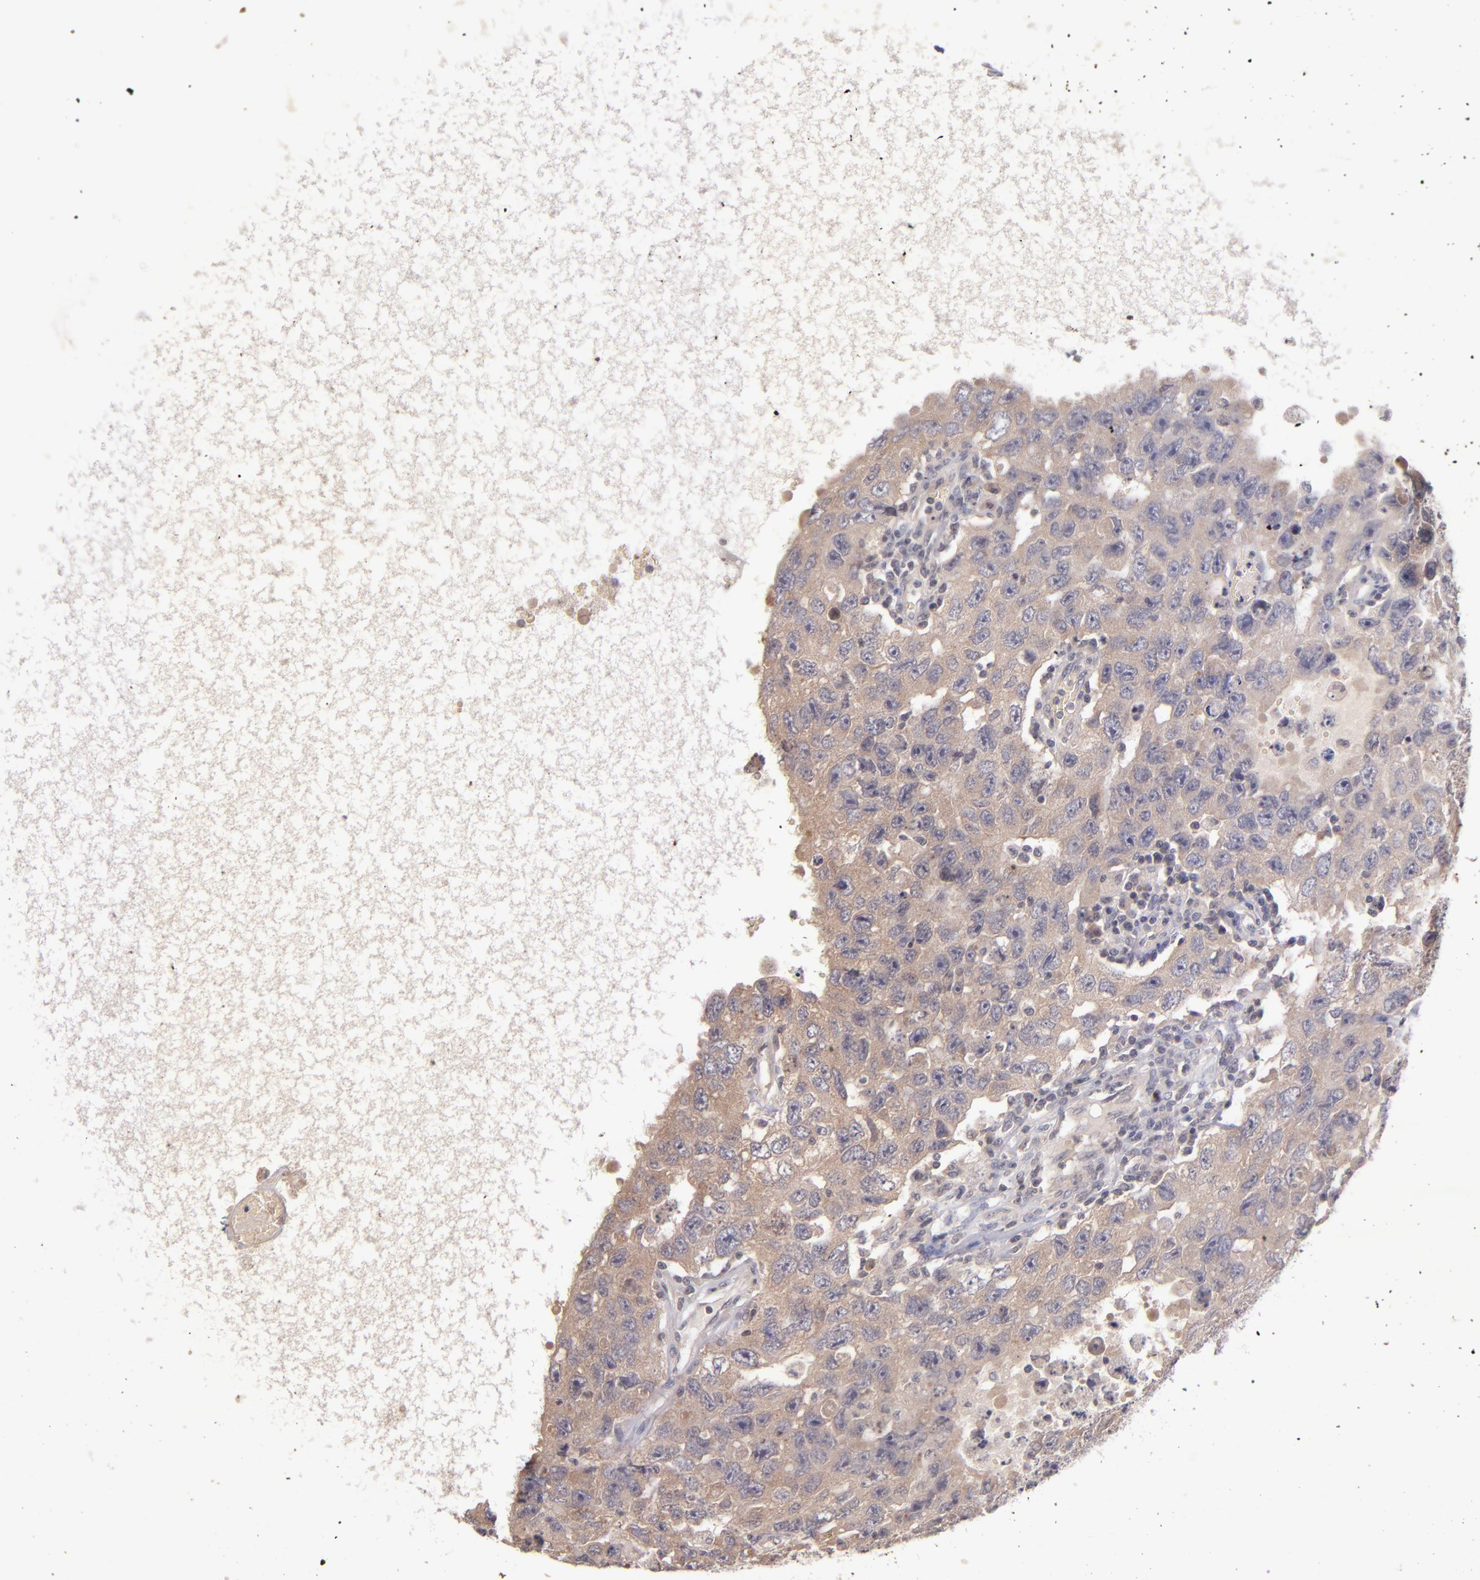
{"staining": {"intensity": "moderate", "quantity": "25%-75%", "location": "cytoplasmic/membranous"}, "tissue": "testis cancer", "cell_type": "Tumor cells", "image_type": "cancer", "snomed": [{"axis": "morphology", "description": "Carcinoma, Embryonal, NOS"}, {"axis": "topography", "description": "Testis"}], "caption": "Protein staining of testis embryonal carcinoma tissue demonstrates moderate cytoplasmic/membranous staining in approximately 25%-75% of tumor cells. The staining was performed using DAB, with brown indicating positive protein expression. Nuclei are stained blue with hematoxylin.", "gene": "TSC2", "patient": {"sex": "male", "age": 26}}